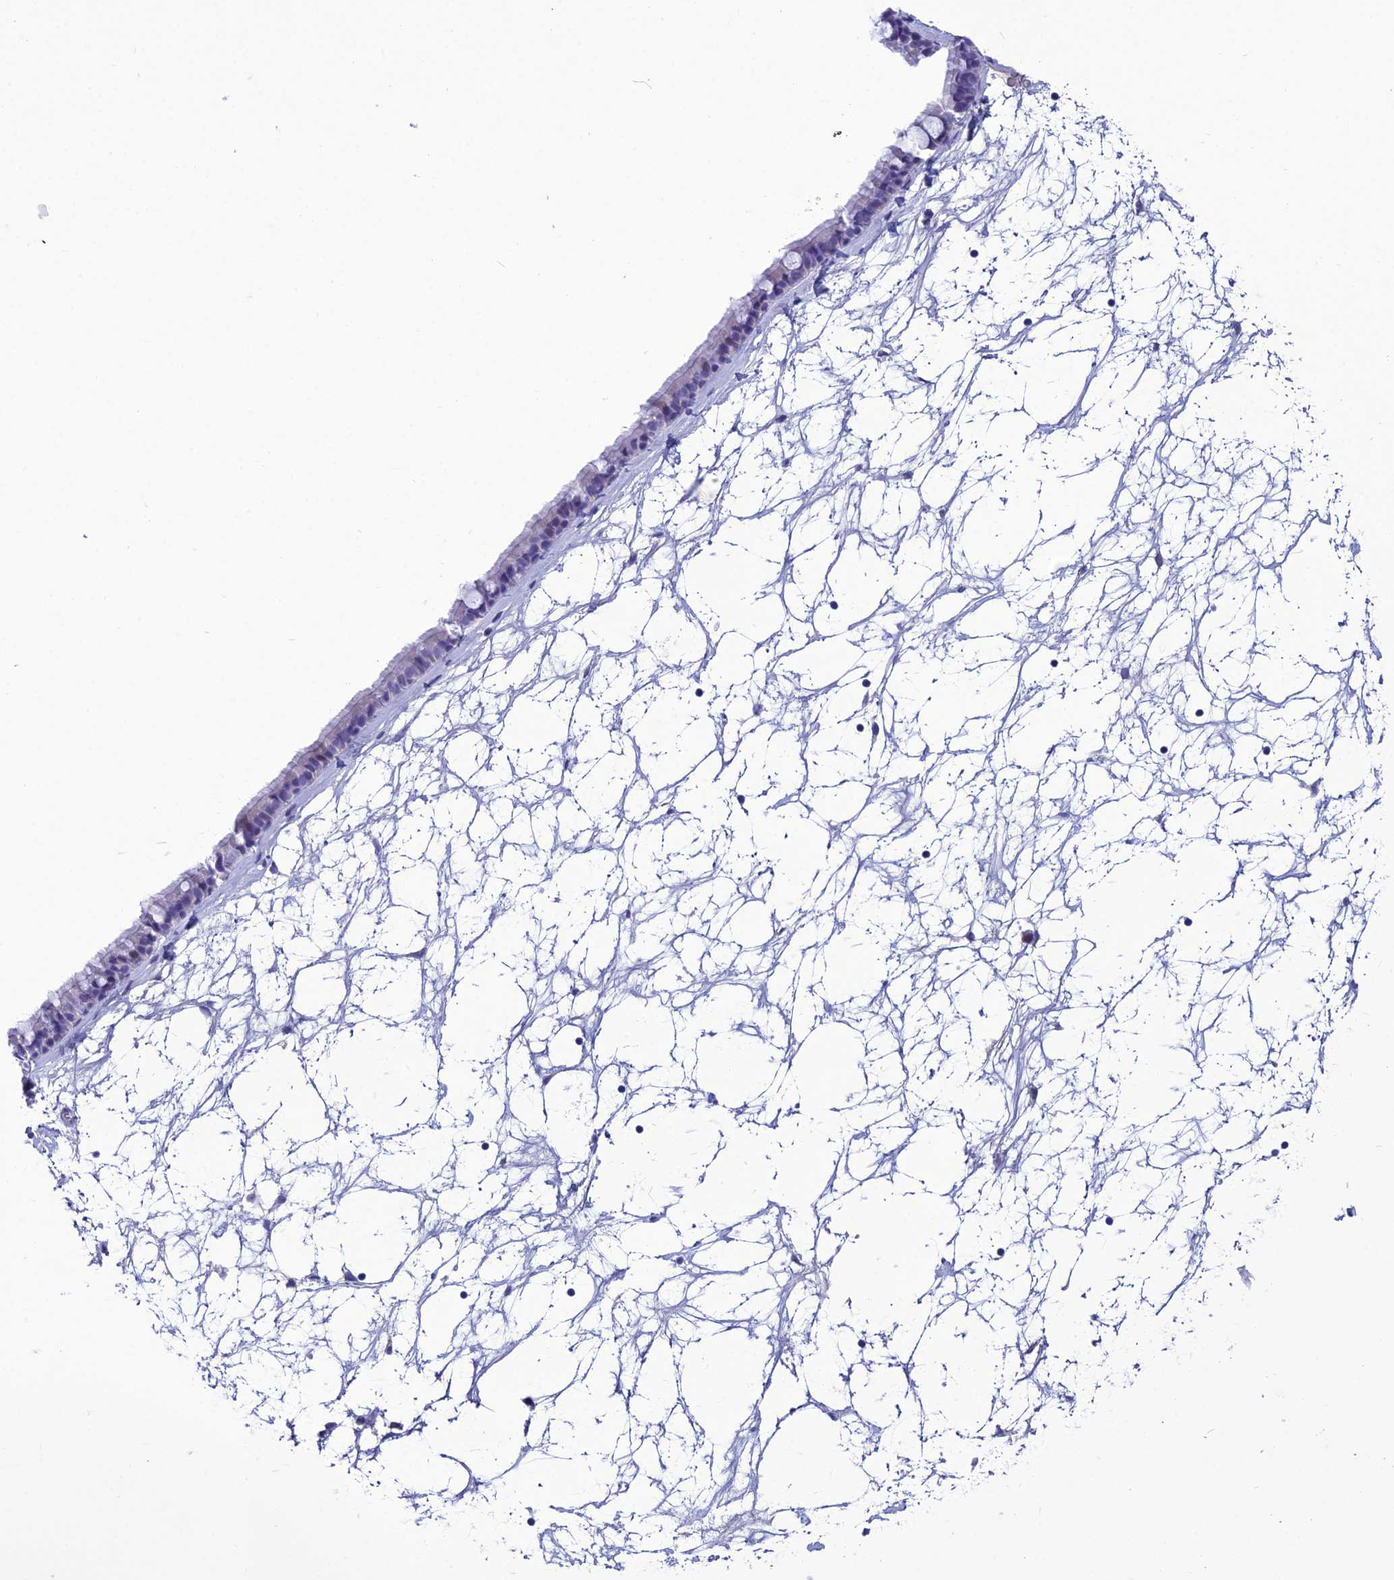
{"staining": {"intensity": "negative", "quantity": "none", "location": "none"}, "tissue": "nasopharynx", "cell_type": "Respiratory epithelial cells", "image_type": "normal", "snomed": [{"axis": "morphology", "description": "Normal tissue, NOS"}, {"axis": "topography", "description": "Nasopharynx"}], "caption": "High magnification brightfield microscopy of unremarkable nasopharynx stained with DAB (brown) and counterstained with hematoxylin (blue): respiratory epithelial cells show no significant expression. (DAB immunohistochemistry (IHC) visualized using brightfield microscopy, high magnification).", "gene": "CRB2", "patient": {"sex": "male", "age": 64}}